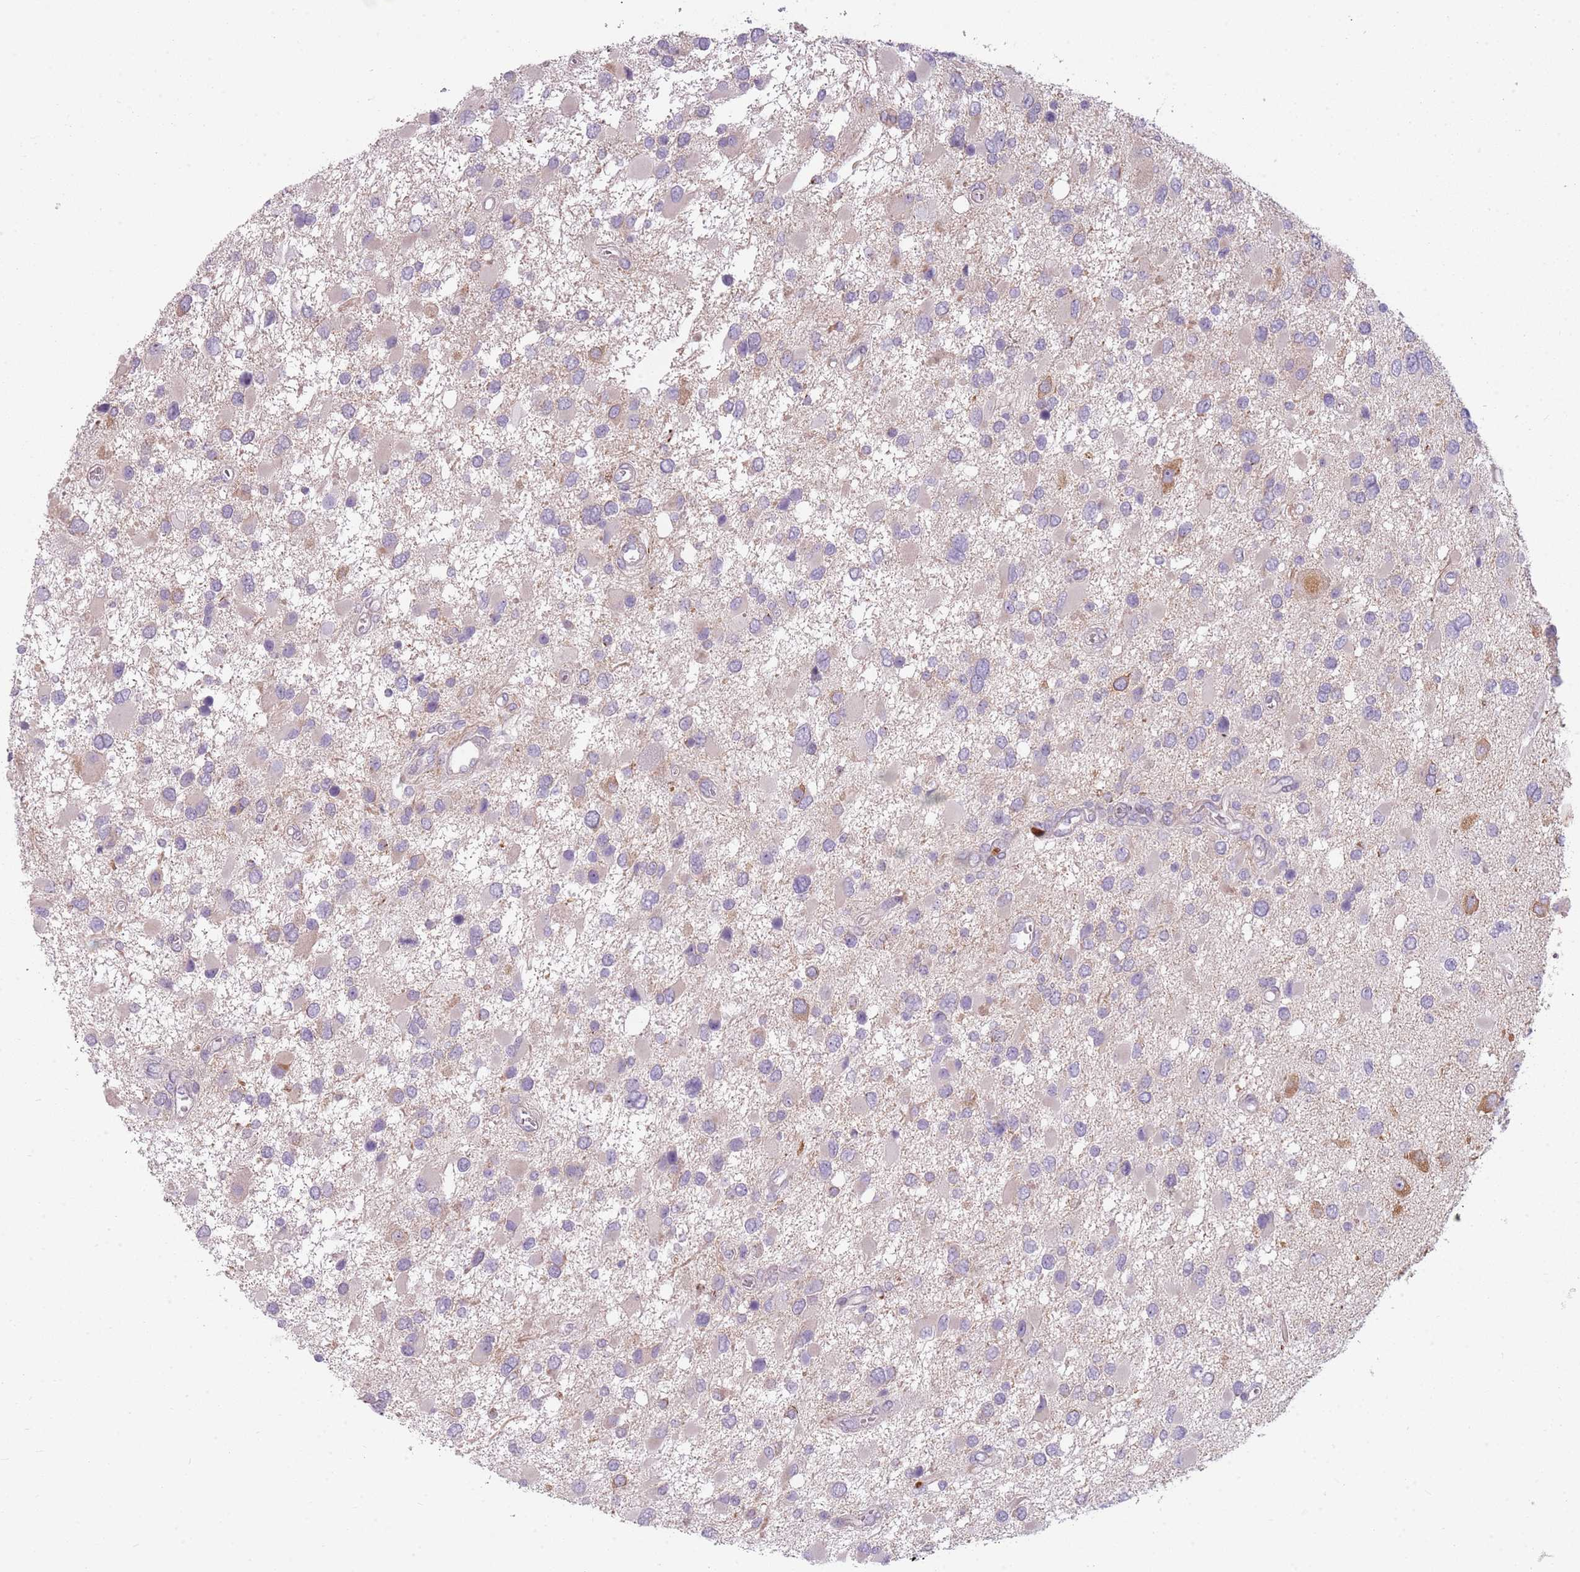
{"staining": {"intensity": "negative", "quantity": "none", "location": "none"}, "tissue": "glioma", "cell_type": "Tumor cells", "image_type": "cancer", "snomed": [{"axis": "morphology", "description": "Glioma, malignant, High grade"}, {"axis": "topography", "description": "Brain"}], "caption": "The image reveals no significant positivity in tumor cells of glioma.", "gene": "SPAG4", "patient": {"sex": "male", "age": 53}}